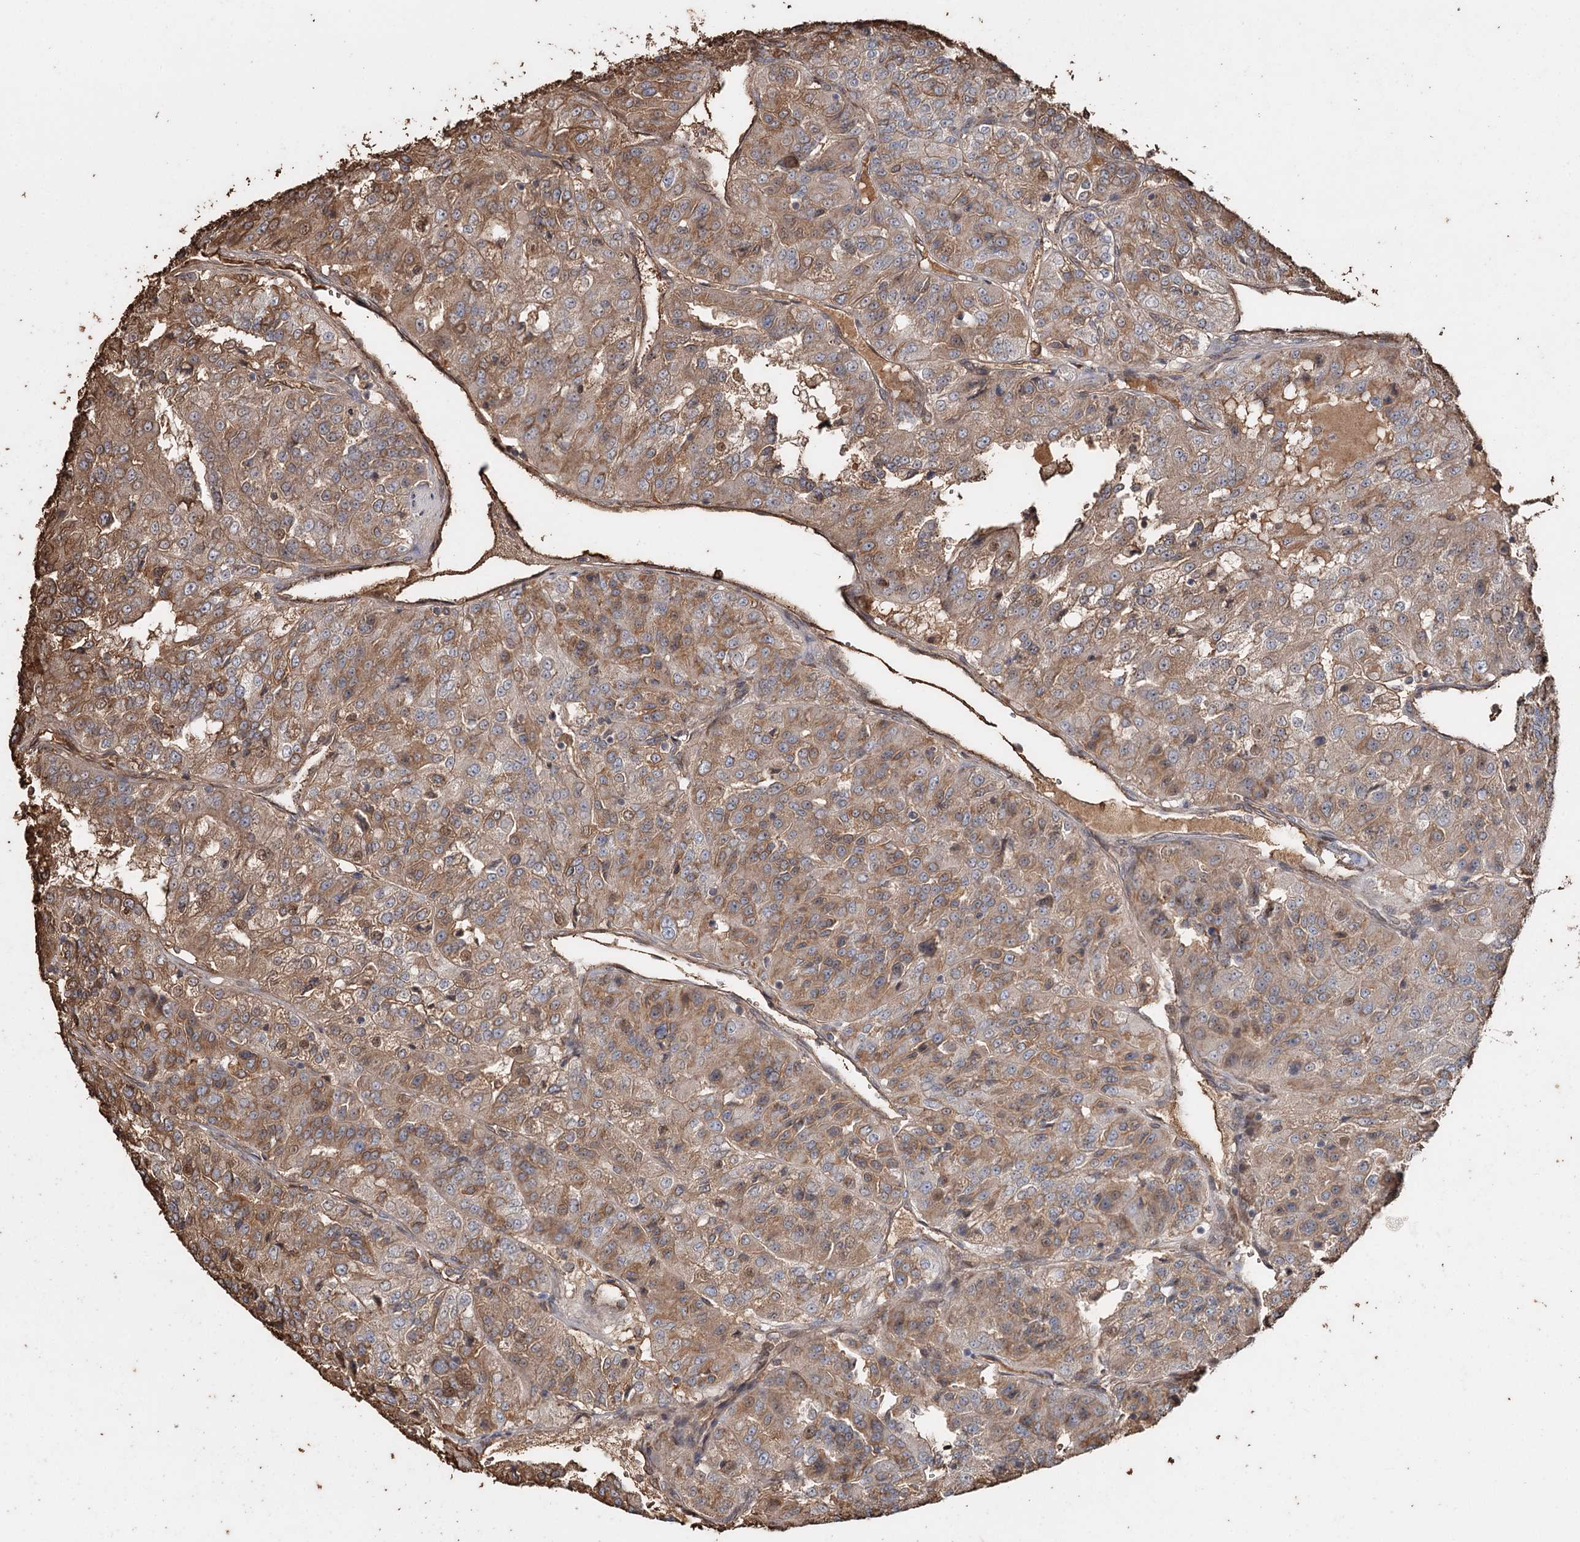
{"staining": {"intensity": "moderate", "quantity": ">75%", "location": "cytoplasmic/membranous"}, "tissue": "renal cancer", "cell_type": "Tumor cells", "image_type": "cancer", "snomed": [{"axis": "morphology", "description": "Adenocarcinoma, NOS"}, {"axis": "topography", "description": "Kidney"}], "caption": "Moderate cytoplasmic/membranous positivity for a protein is seen in approximately >75% of tumor cells of renal cancer (adenocarcinoma) using IHC.", "gene": "SYVN1", "patient": {"sex": "female", "age": 63}}